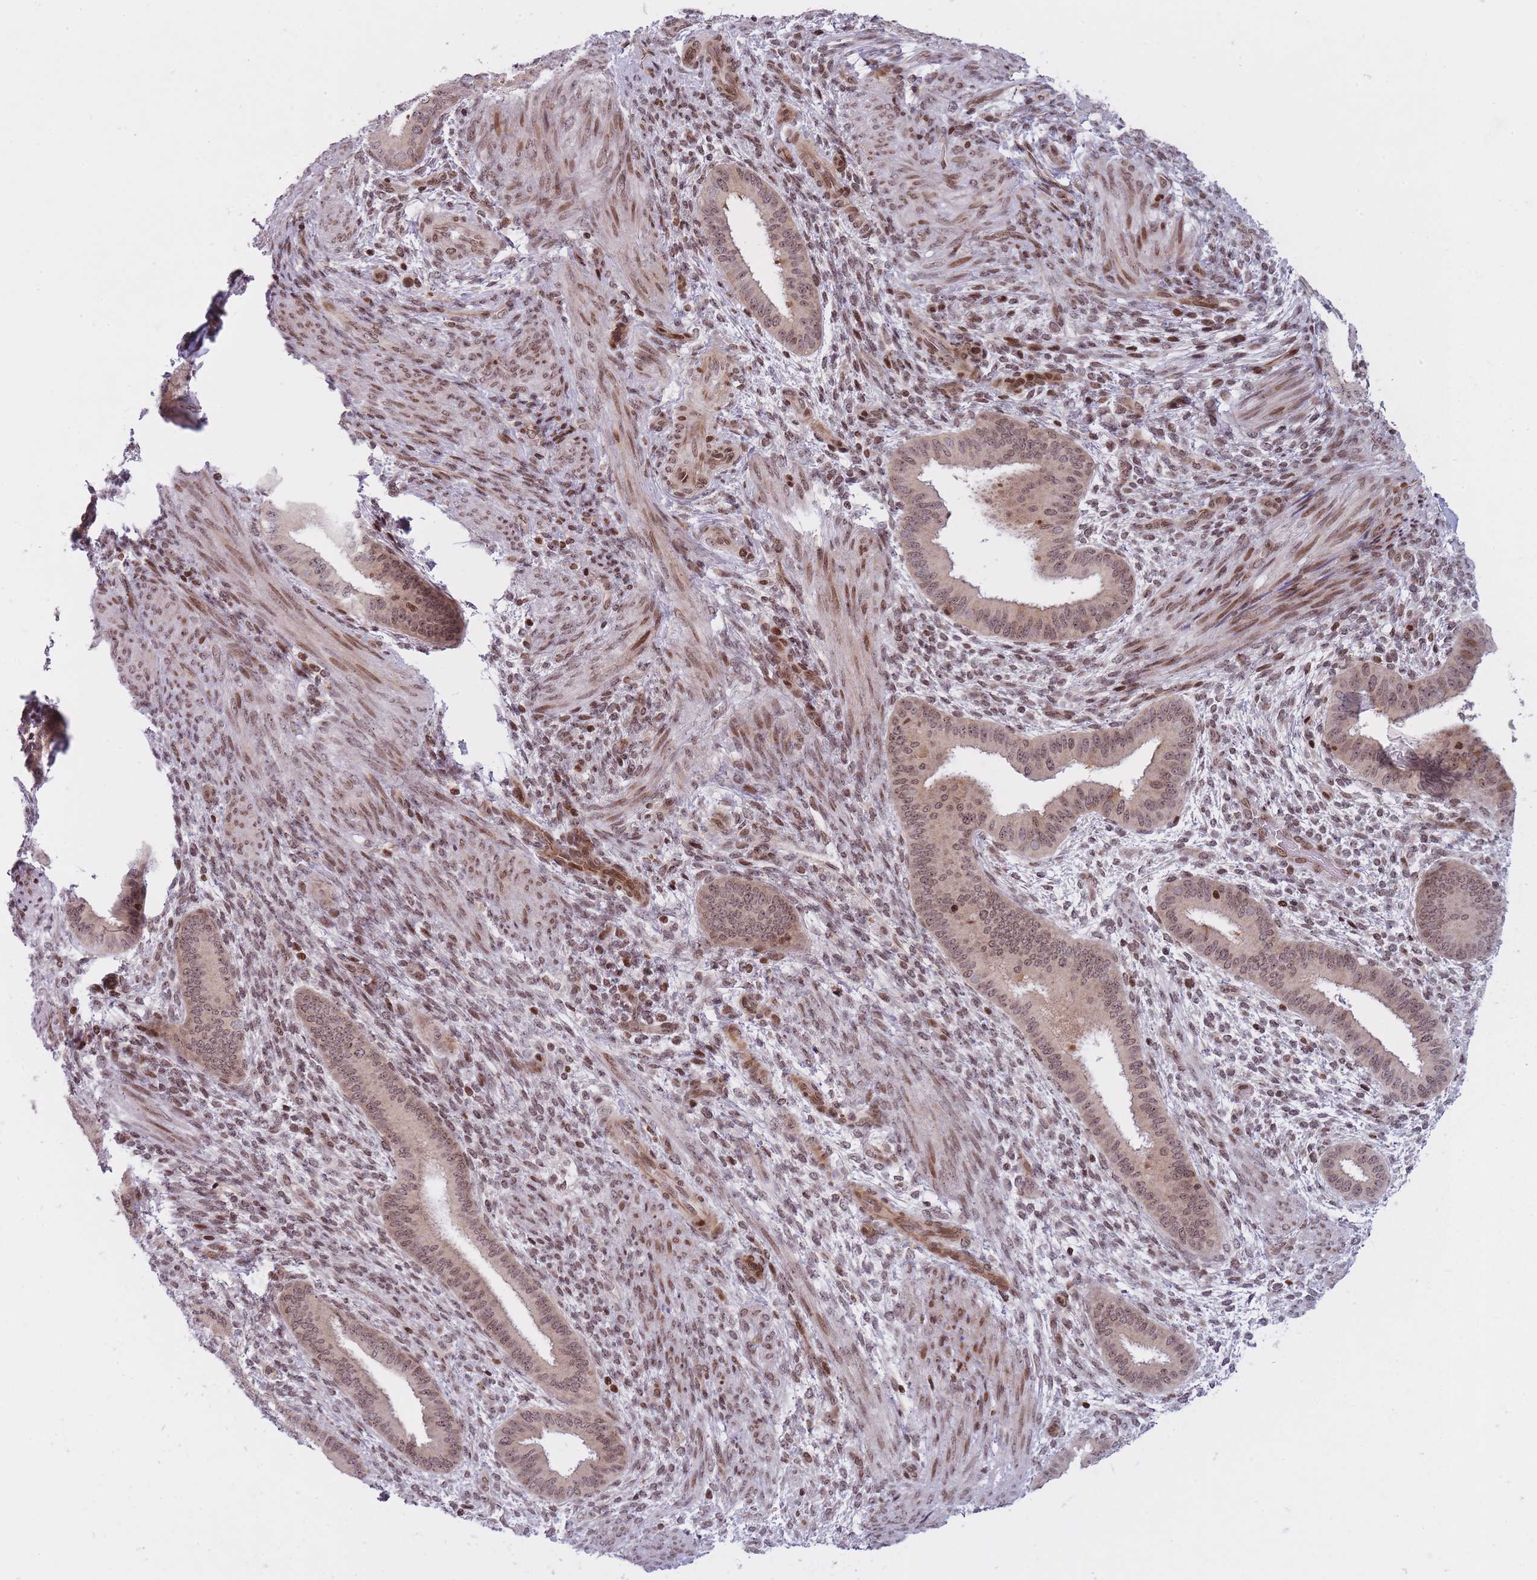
{"staining": {"intensity": "moderate", "quantity": ">75%", "location": "nuclear"}, "tissue": "endometrium", "cell_type": "Cells in endometrial stroma", "image_type": "normal", "snomed": [{"axis": "morphology", "description": "Normal tissue, NOS"}, {"axis": "topography", "description": "Endometrium"}], "caption": "Normal endometrium was stained to show a protein in brown. There is medium levels of moderate nuclear expression in about >75% of cells in endometrial stroma. (DAB (3,3'-diaminobenzidine) IHC with brightfield microscopy, high magnification).", "gene": "TMC6", "patient": {"sex": "female", "age": 36}}